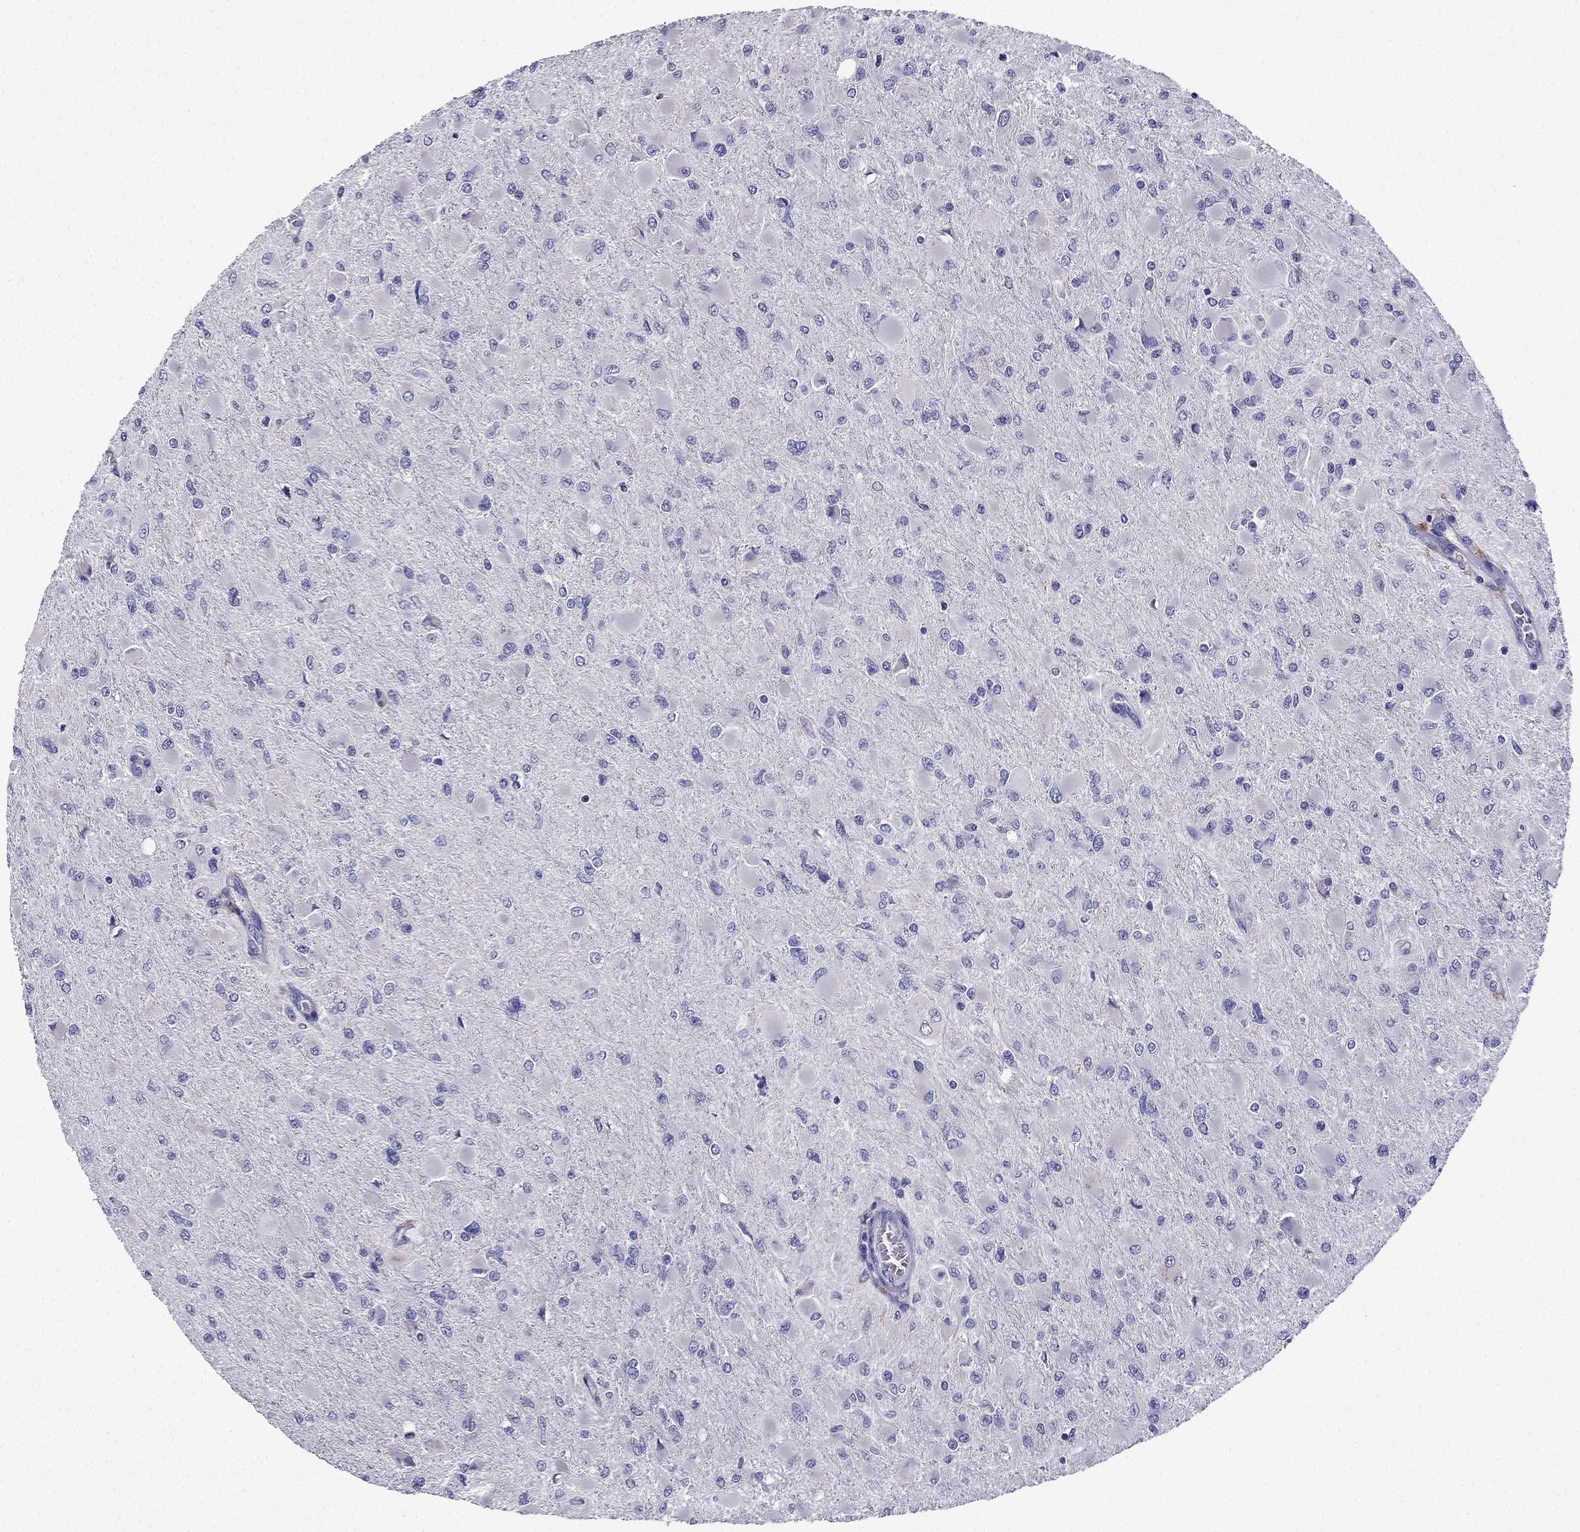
{"staining": {"intensity": "negative", "quantity": "none", "location": "none"}, "tissue": "glioma", "cell_type": "Tumor cells", "image_type": "cancer", "snomed": [{"axis": "morphology", "description": "Glioma, malignant, High grade"}, {"axis": "topography", "description": "Cerebral cortex"}], "caption": "This is an immunohistochemistry (IHC) histopathology image of human malignant high-grade glioma. There is no positivity in tumor cells.", "gene": "TSSK4", "patient": {"sex": "female", "age": 36}}